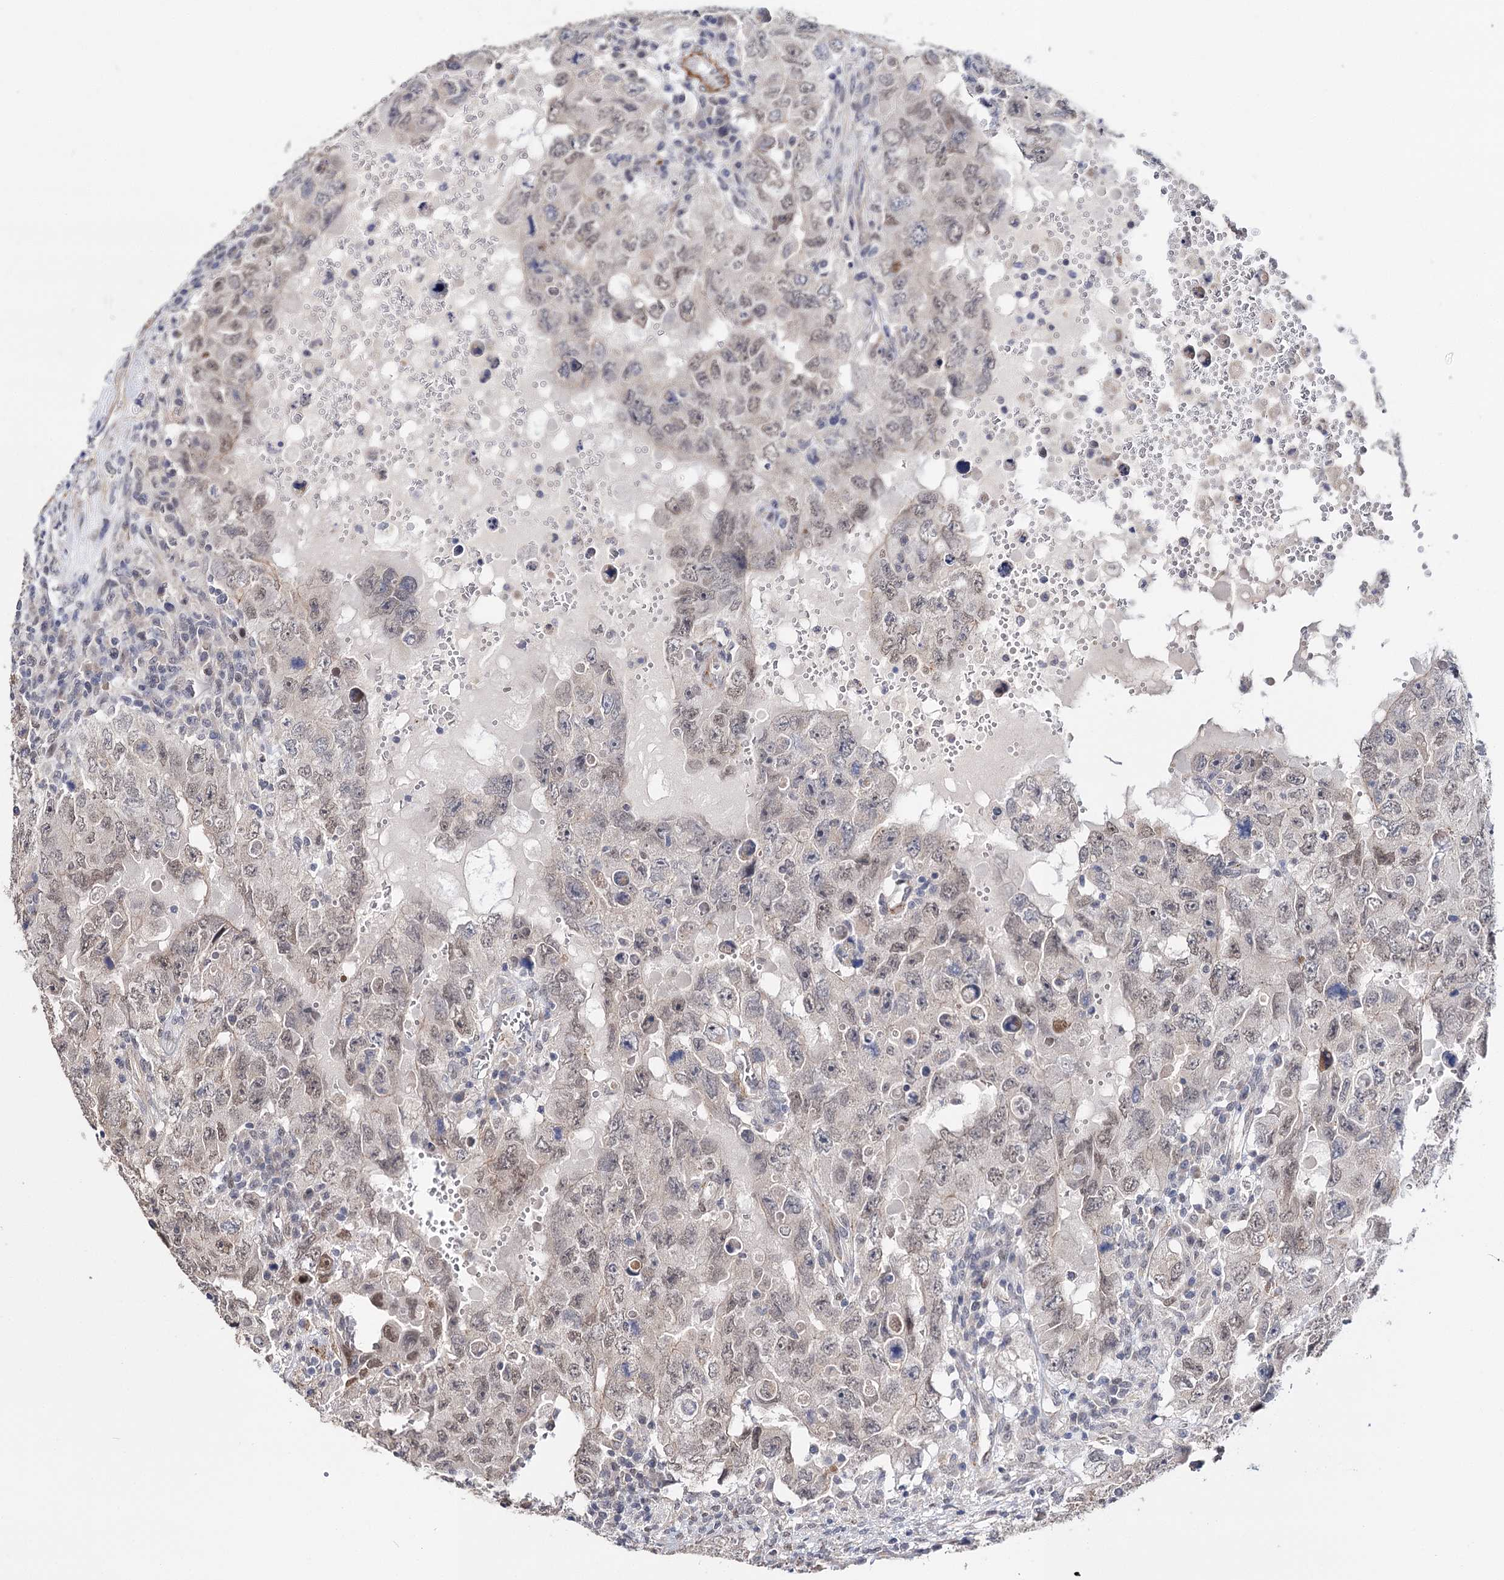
{"staining": {"intensity": "weak", "quantity": "25%-75%", "location": "nuclear"}, "tissue": "testis cancer", "cell_type": "Tumor cells", "image_type": "cancer", "snomed": [{"axis": "morphology", "description": "Carcinoma, Embryonal, NOS"}, {"axis": "topography", "description": "Testis"}], "caption": "Human testis cancer stained with a protein marker exhibits weak staining in tumor cells.", "gene": "CFAP46", "patient": {"sex": "male", "age": 26}}